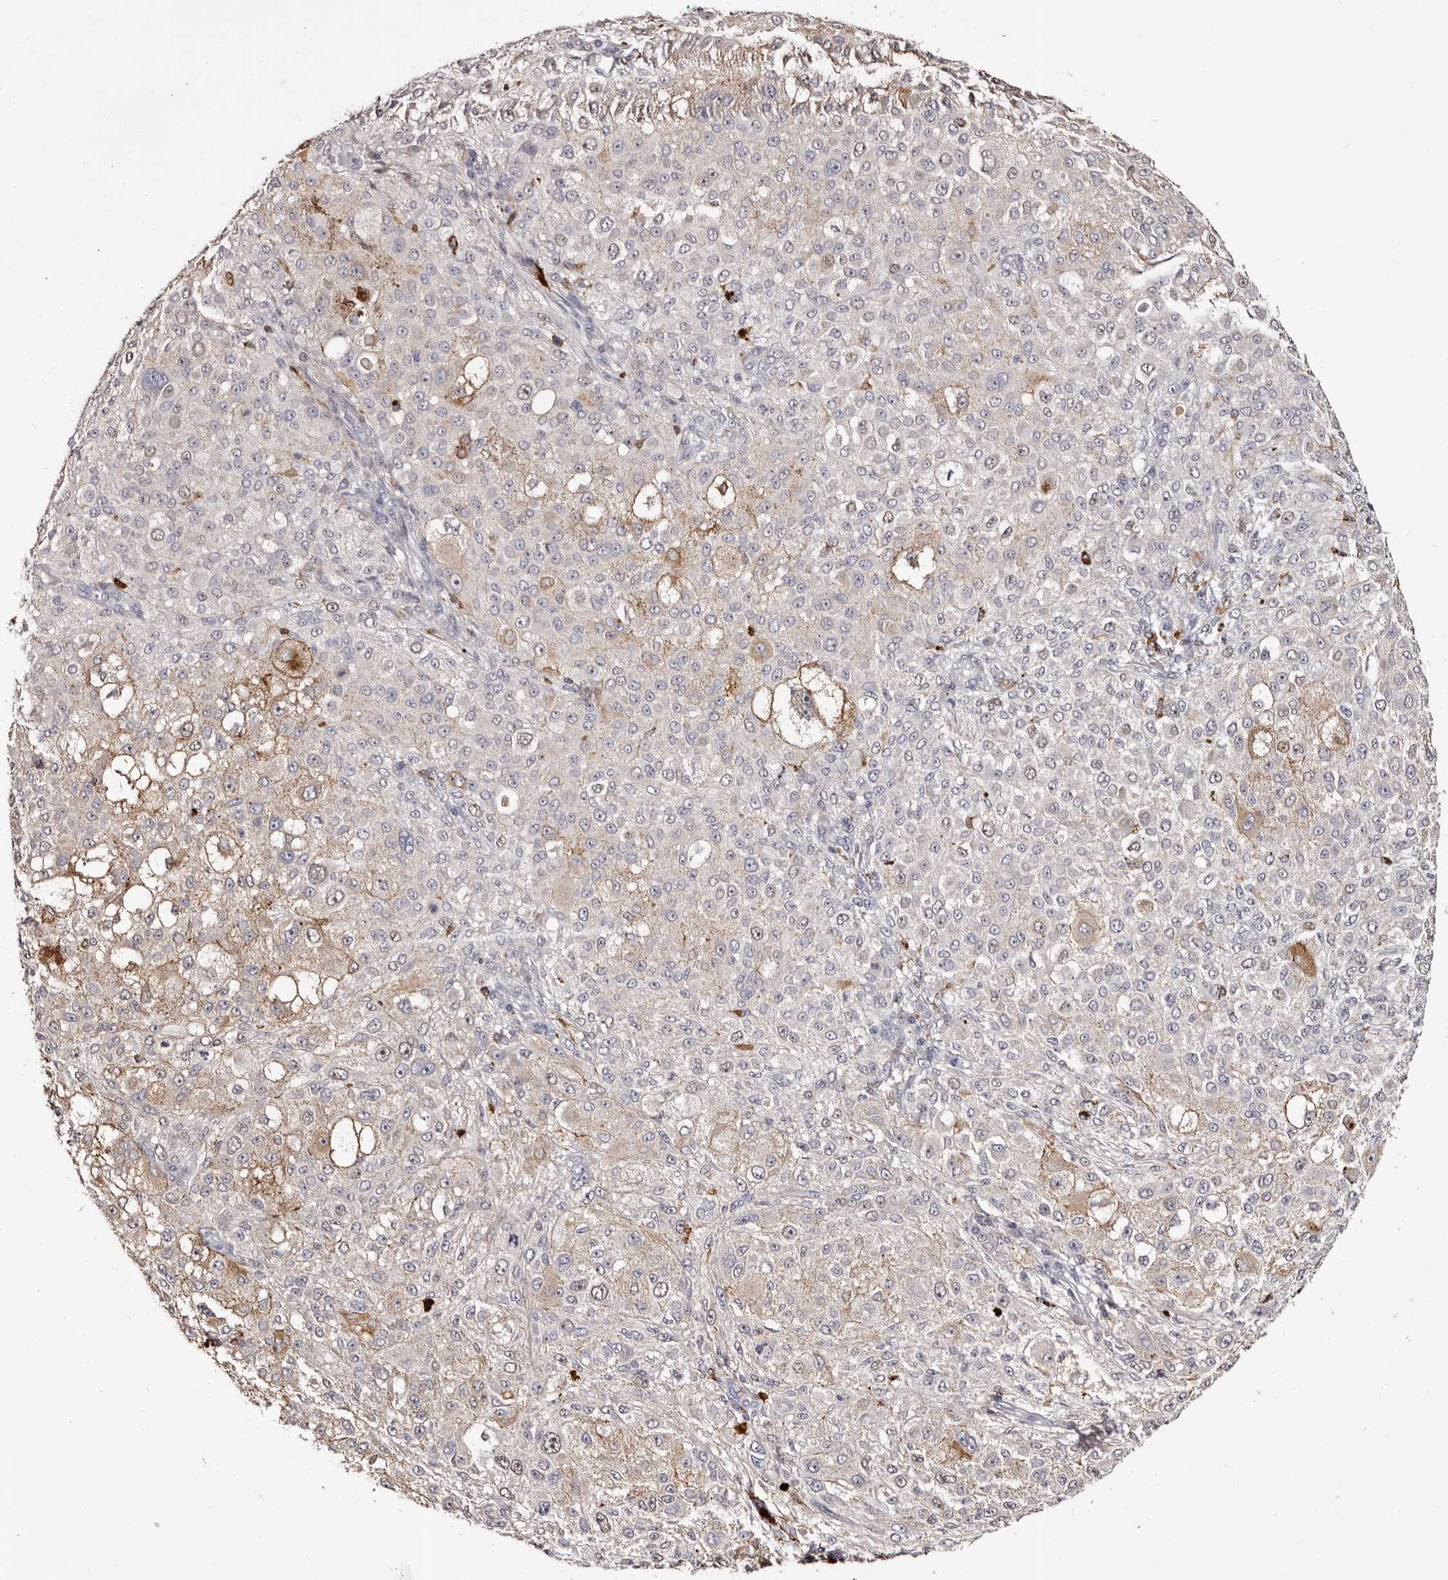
{"staining": {"intensity": "negative", "quantity": "none", "location": "none"}, "tissue": "melanoma", "cell_type": "Tumor cells", "image_type": "cancer", "snomed": [{"axis": "morphology", "description": "Necrosis, NOS"}, {"axis": "morphology", "description": "Malignant melanoma, NOS"}, {"axis": "topography", "description": "Skin"}], "caption": "This is an immunohistochemistry (IHC) image of human malignant melanoma. There is no positivity in tumor cells.", "gene": "PTAFR", "patient": {"sex": "female", "age": 87}}